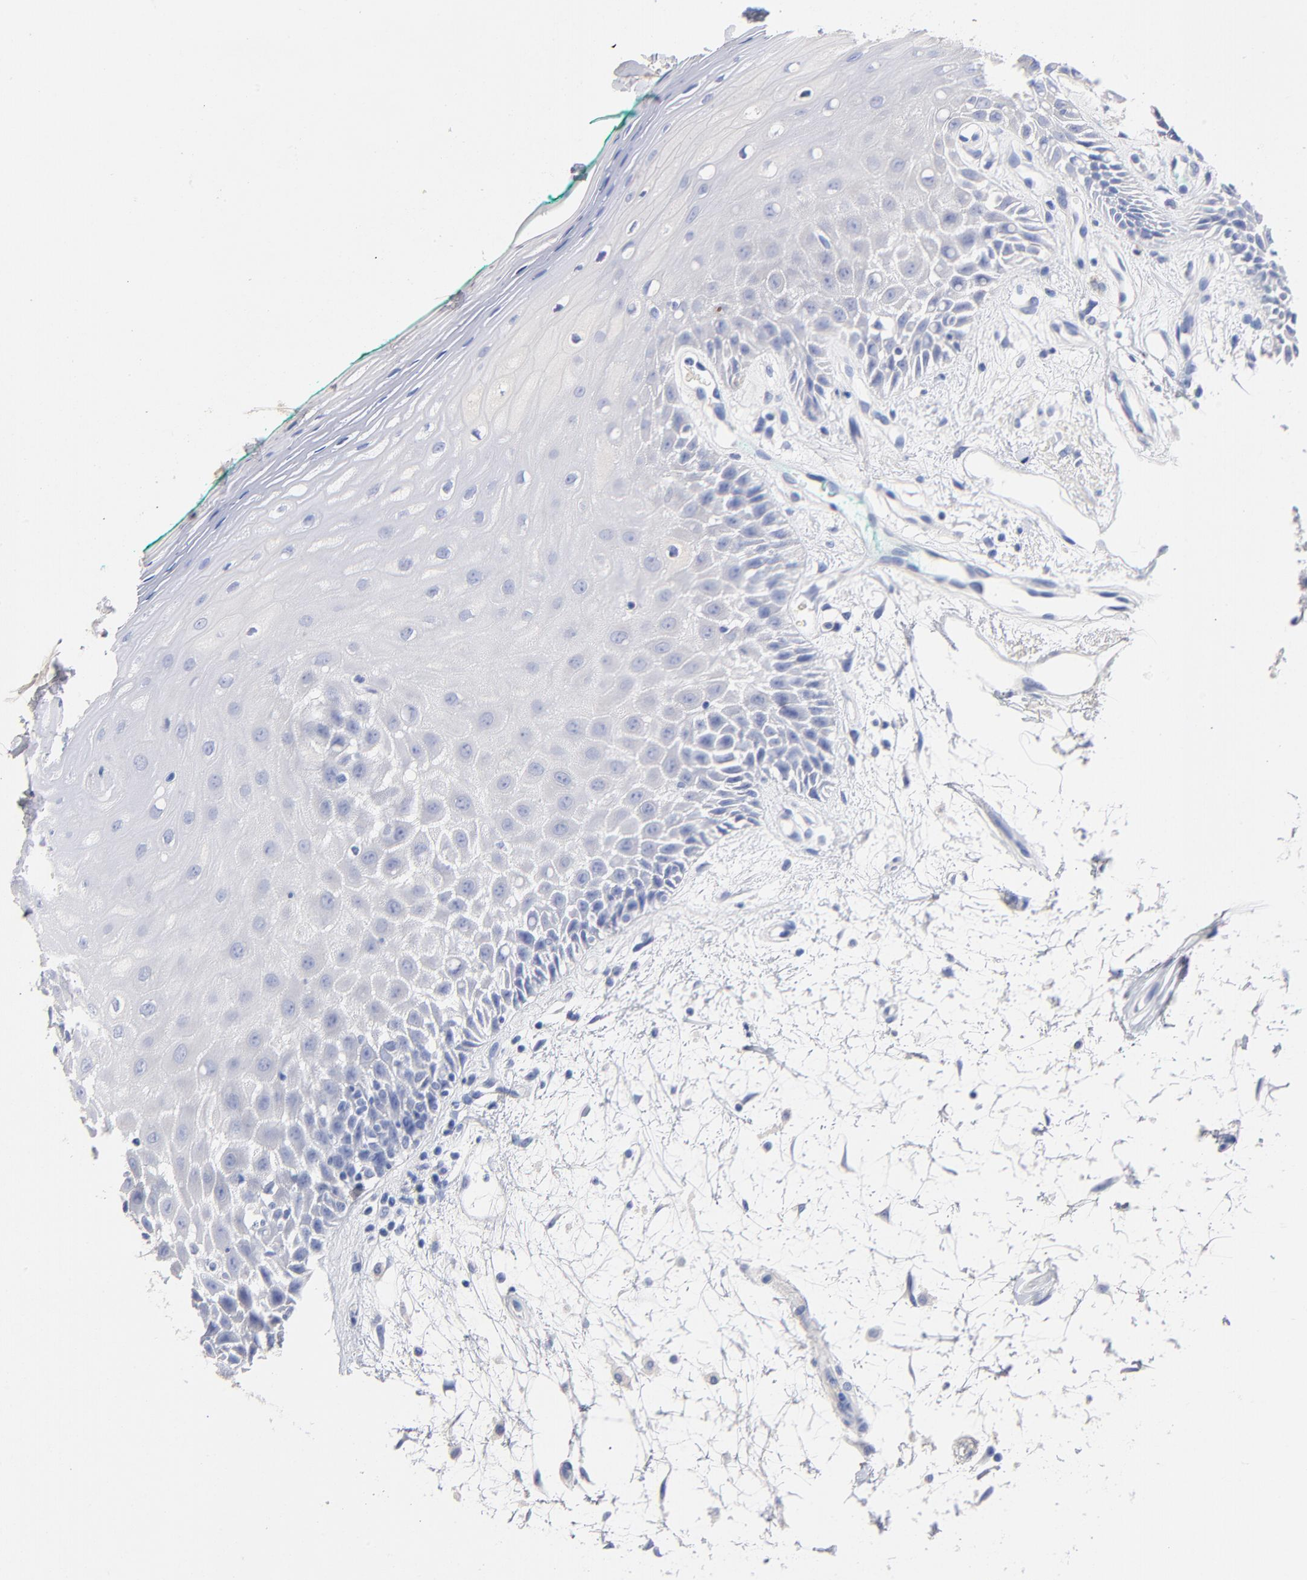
{"staining": {"intensity": "negative", "quantity": "none", "location": "none"}, "tissue": "oral mucosa", "cell_type": "Squamous epithelial cells", "image_type": "normal", "snomed": [{"axis": "morphology", "description": "Normal tissue, NOS"}, {"axis": "morphology", "description": "Squamous cell carcinoma, NOS"}, {"axis": "topography", "description": "Skeletal muscle"}, {"axis": "topography", "description": "Oral tissue"}, {"axis": "topography", "description": "Head-Neck"}], "caption": "Photomicrograph shows no significant protein expression in squamous epithelial cells of unremarkable oral mucosa. (DAB (3,3'-diaminobenzidine) IHC with hematoxylin counter stain).", "gene": "CPS1", "patient": {"sex": "female", "age": 84}}